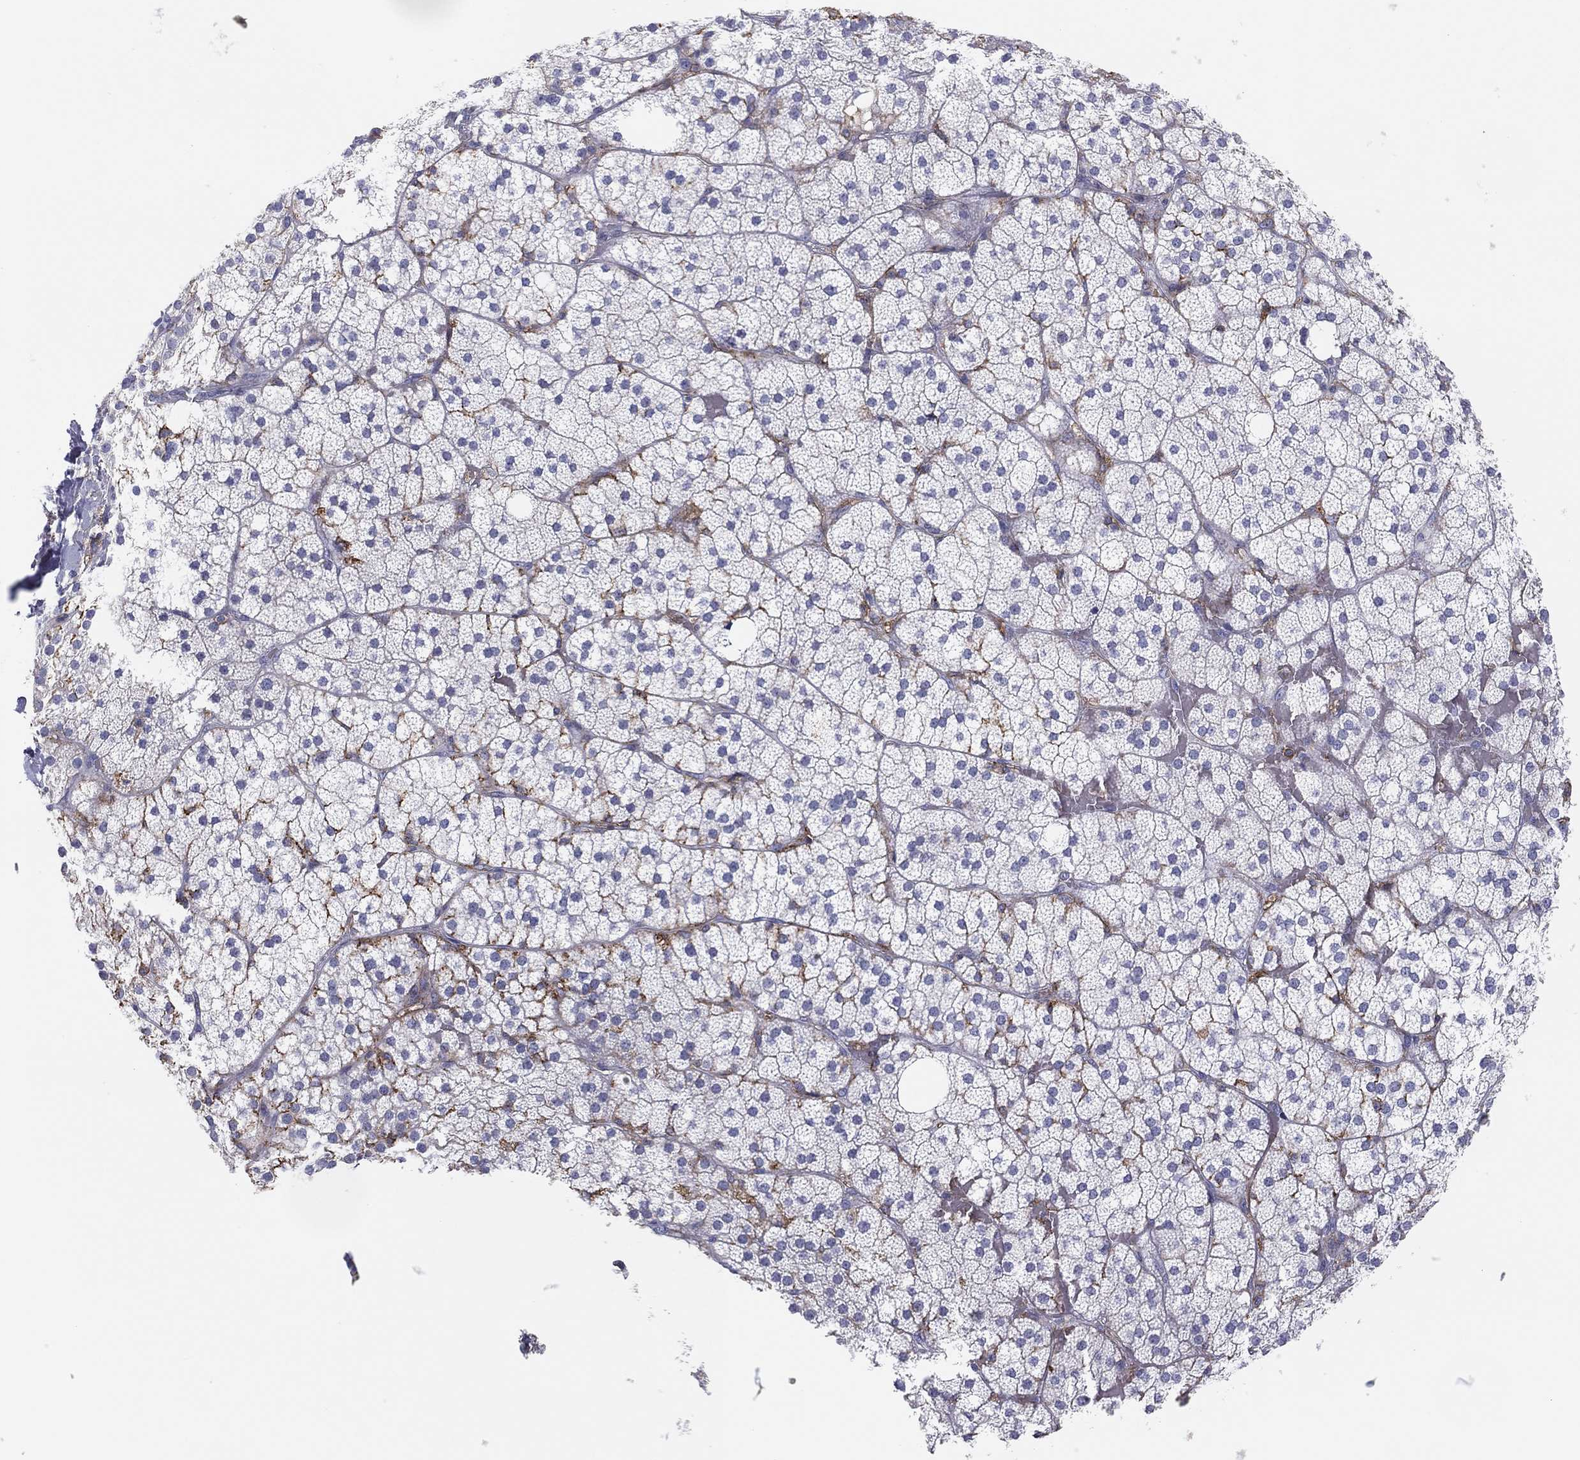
{"staining": {"intensity": "strong", "quantity": "<25%", "location": "cytoplasmic/membranous"}, "tissue": "adrenal gland", "cell_type": "Glandular cells", "image_type": "normal", "snomed": [{"axis": "morphology", "description": "Normal tissue, NOS"}, {"axis": "topography", "description": "Adrenal gland"}], "caption": "Immunohistochemistry (IHC) of normal human adrenal gland shows medium levels of strong cytoplasmic/membranous staining in approximately <25% of glandular cells. (Brightfield microscopy of DAB IHC at high magnification).", "gene": "SELPLG", "patient": {"sex": "male", "age": 53}}